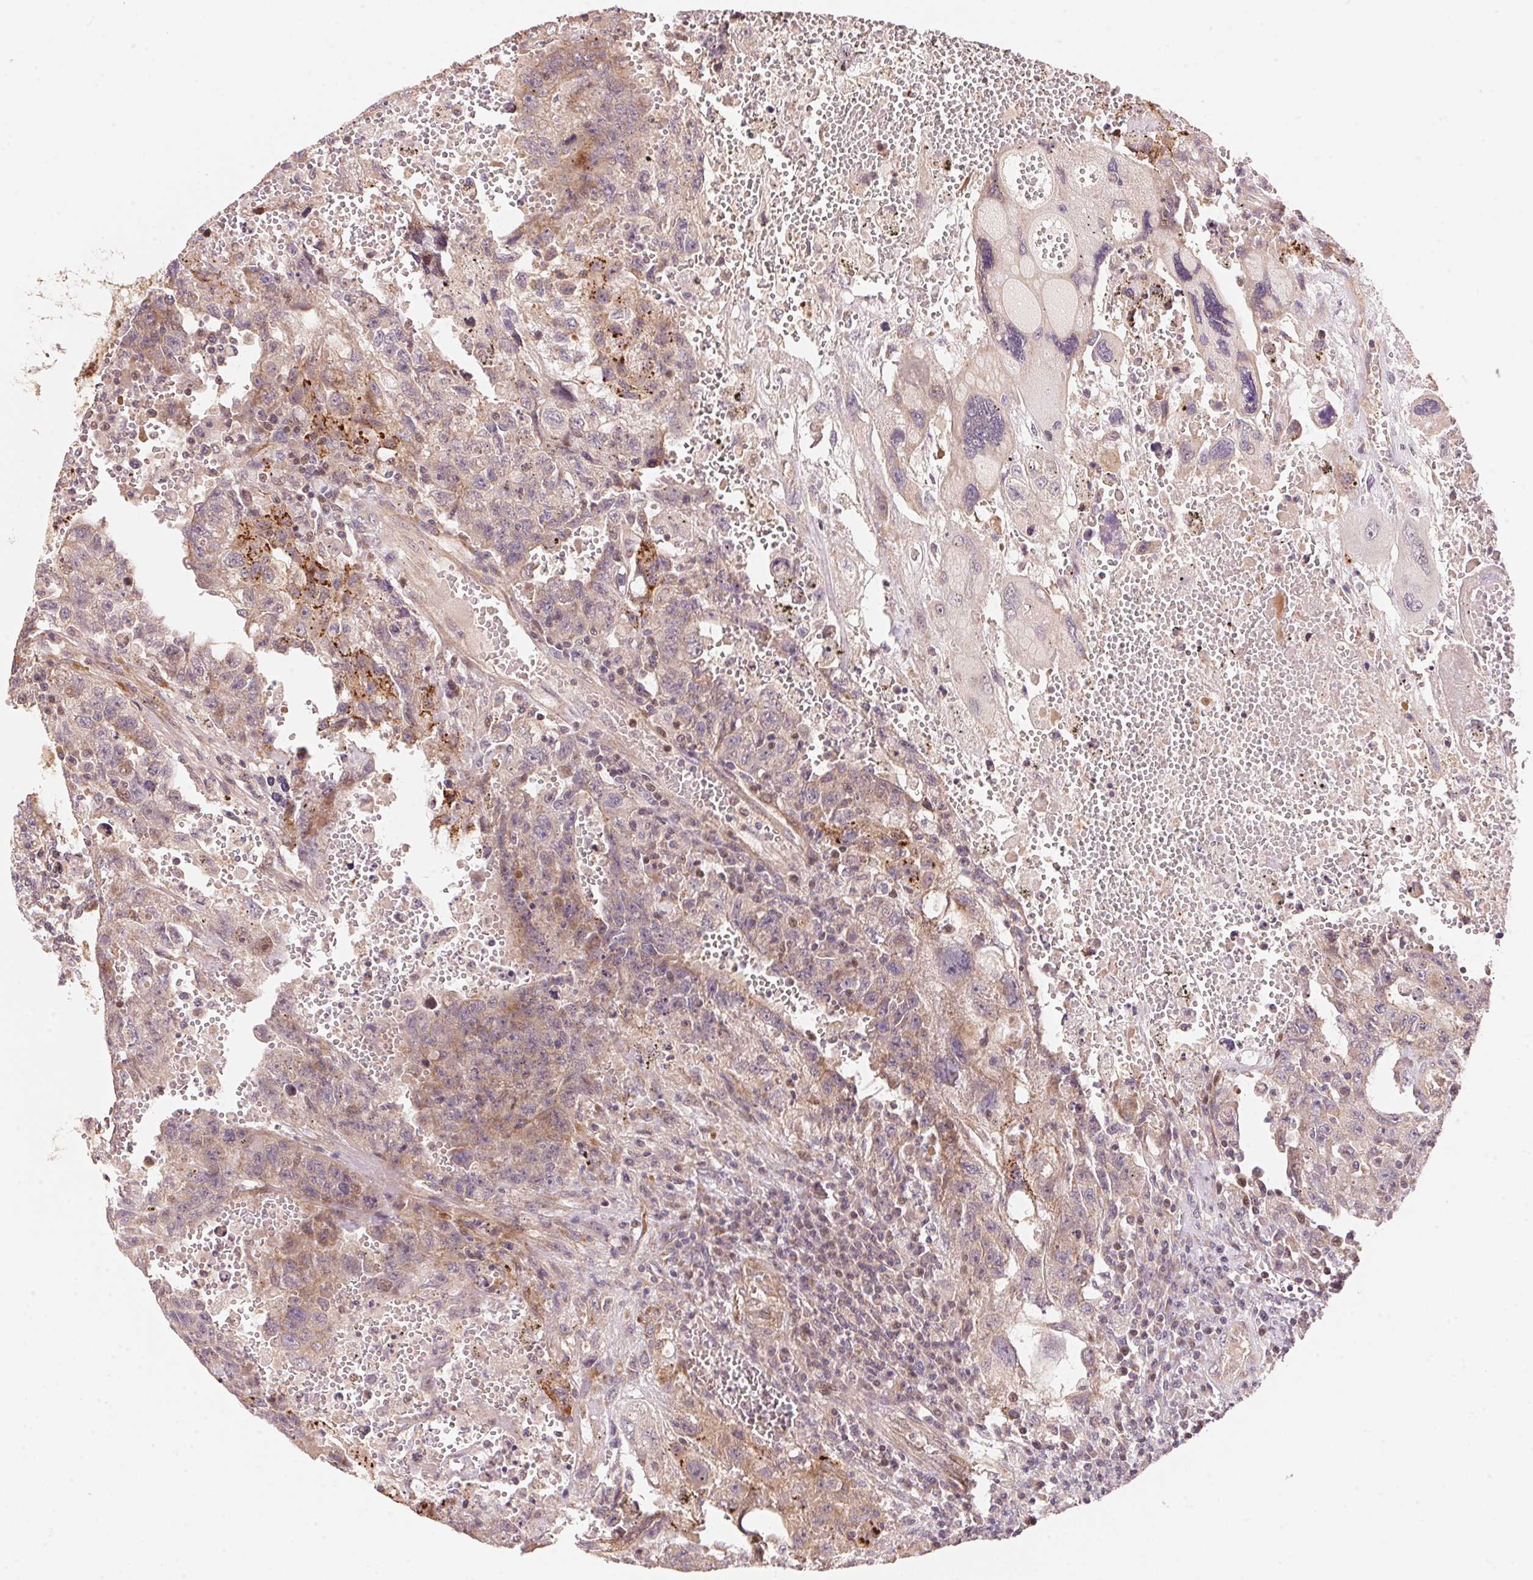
{"staining": {"intensity": "moderate", "quantity": "<25%", "location": "cytoplasmic/membranous"}, "tissue": "testis cancer", "cell_type": "Tumor cells", "image_type": "cancer", "snomed": [{"axis": "morphology", "description": "Carcinoma, Embryonal, NOS"}, {"axis": "topography", "description": "Testis"}], "caption": "High-power microscopy captured an IHC image of embryonal carcinoma (testis), revealing moderate cytoplasmic/membranous expression in approximately <25% of tumor cells. (DAB (3,3'-diaminobenzidine) IHC, brown staining for protein, blue staining for nuclei).", "gene": "TNIP2", "patient": {"sex": "male", "age": 26}}